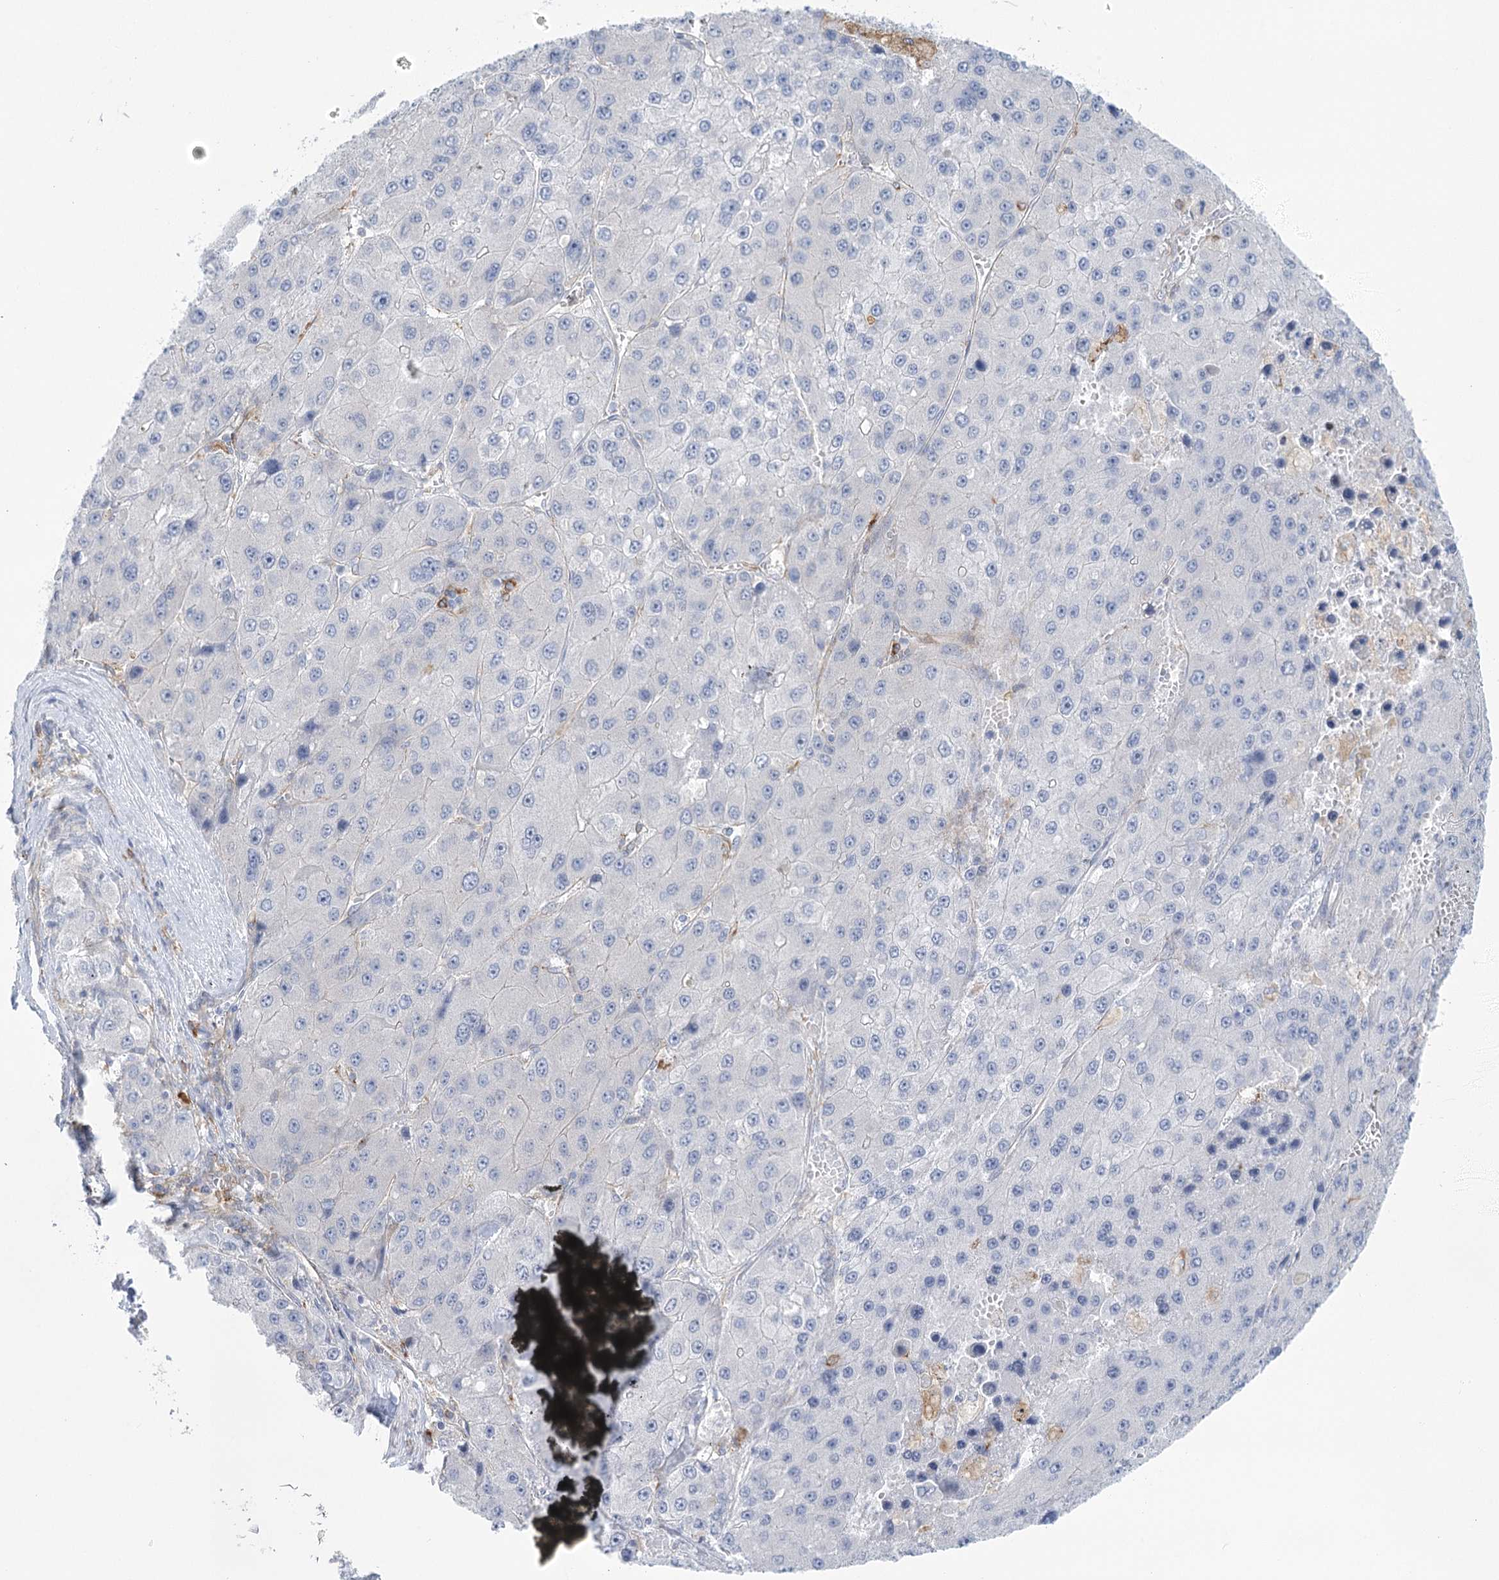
{"staining": {"intensity": "negative", "quantity": "none", "location": "none"}, "tissue": "liver cancer", "cell_type": "Tumor cells", "image_type": "cancer", "snomed": [{"axis": "morphology", "description": "Carcinoma, Hepatocellular, NOS"}, {"axis": "topography", "description": "Liver"}], "caption": "Tumor cells show no significant protein staining in liver hepatocellular carcinoma.", "gene": "CCDC88A", "patient": {"sex": "female", "age": 73}}